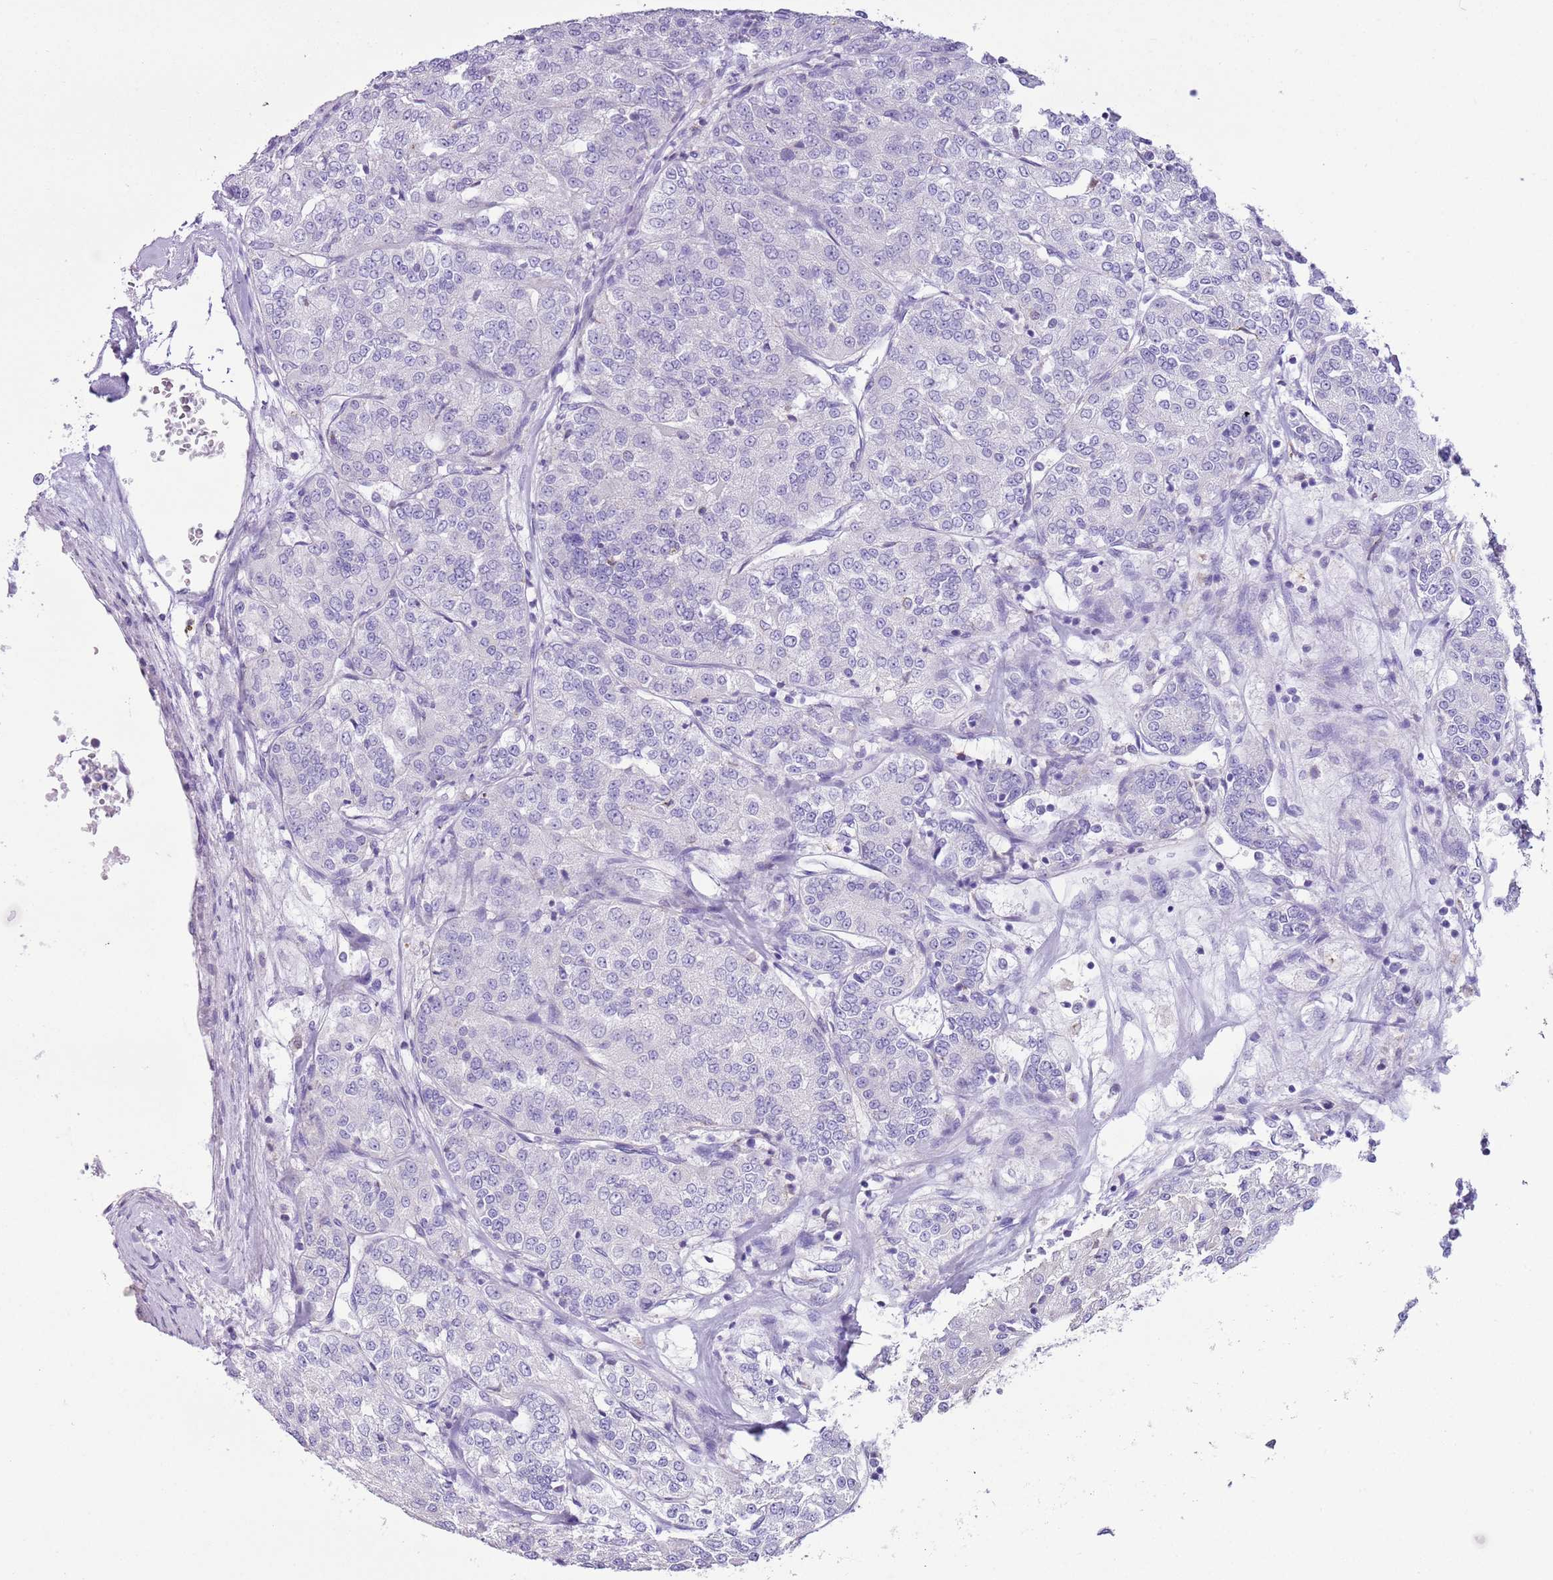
{"staining": {"intensity": "negative", "quantity": "none", "location": "none"}, "tissue": "renal cancer", "cell_type": "Tumor cells", "image_type": "cancer", "snomed": [{"axis": "morphology", "description": "Adenocarcinoma, NOS"}, {"axis": "topography", "description": "Kidney"}], "caption": "Photomicrograph shows no significant protein positivity in tumor cells of renal cancer (adenocarcinoma).", "gene": "ZNF697", "patient": {"sex": "female", "age": 63}}